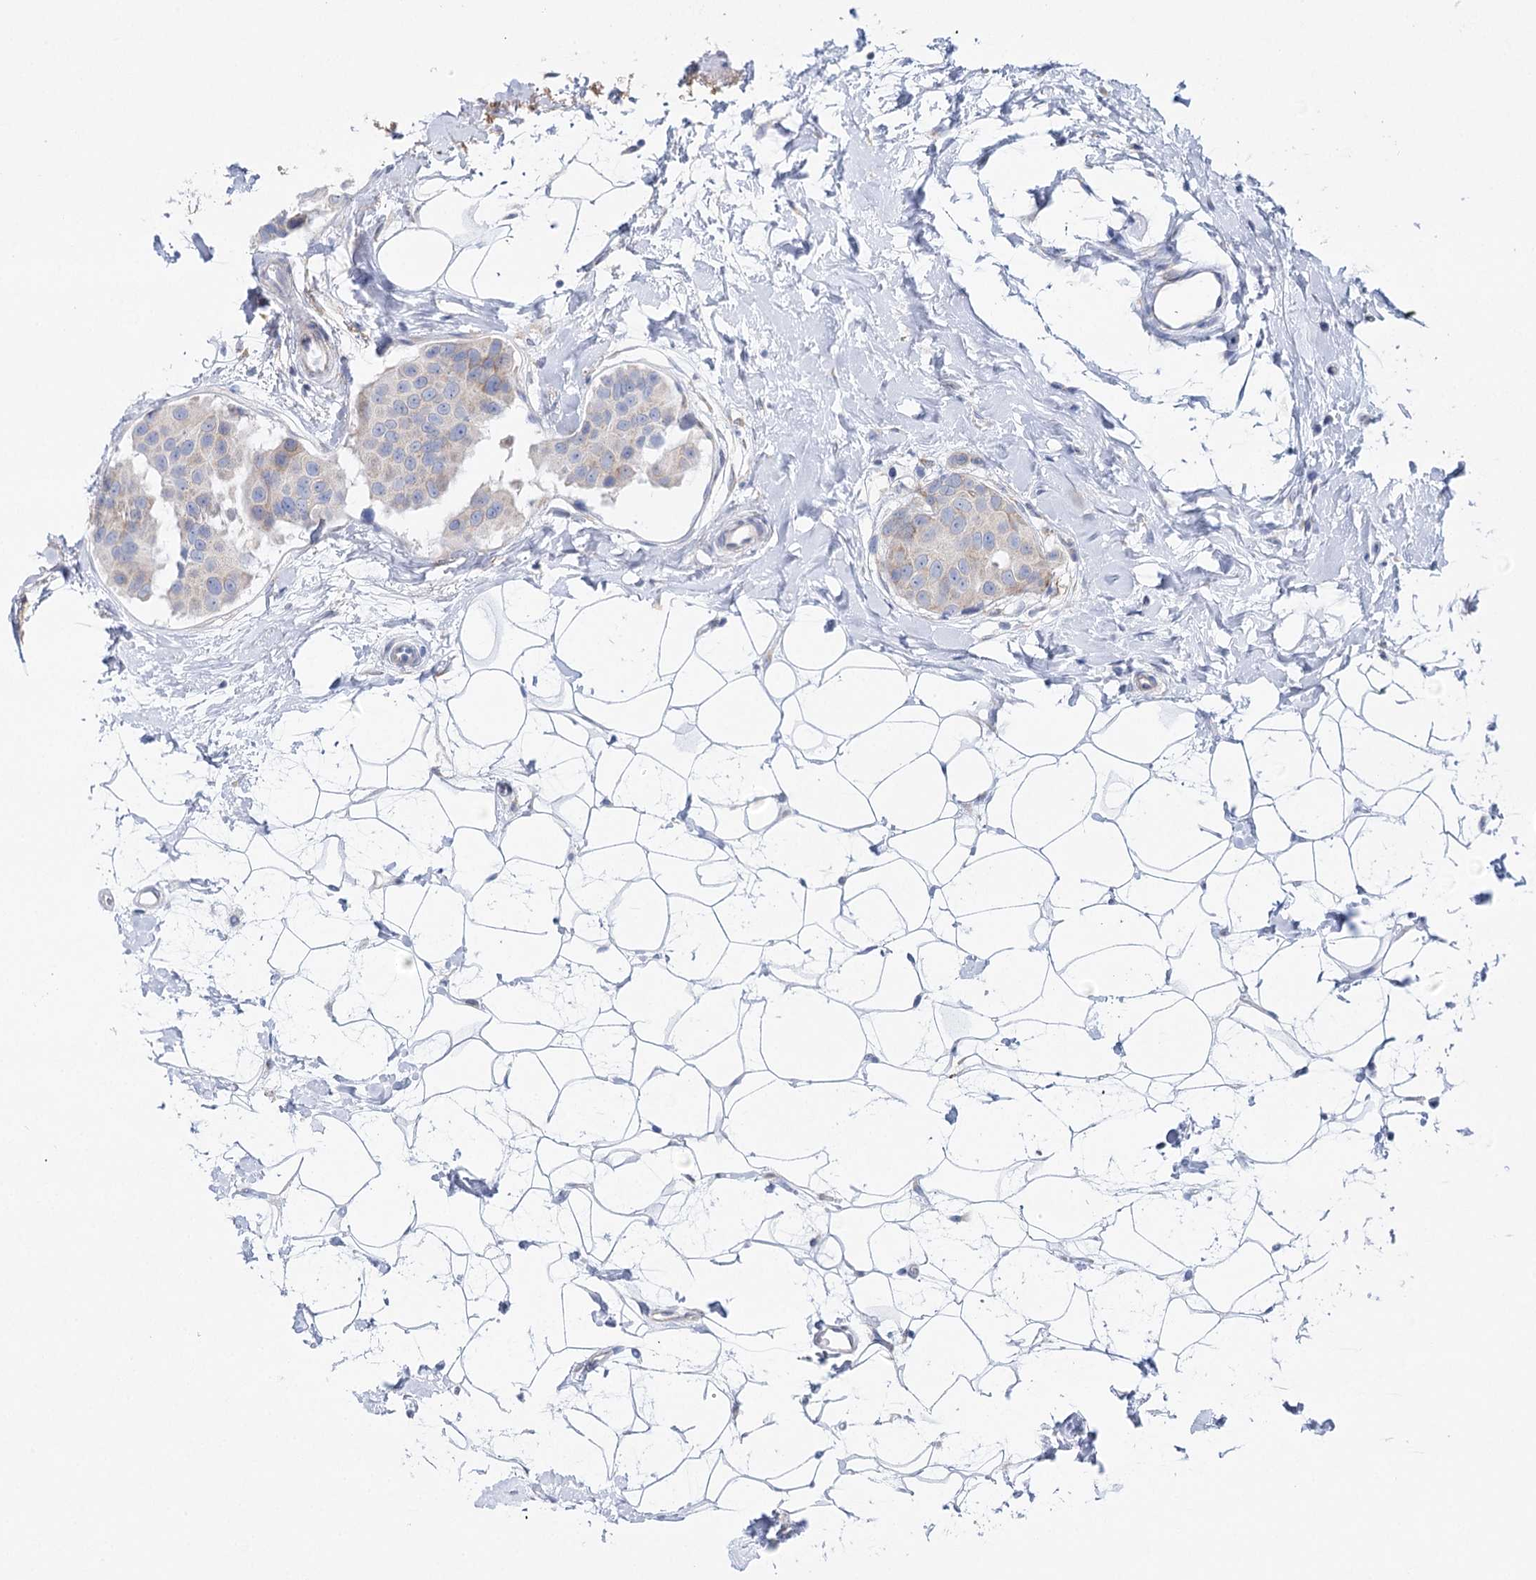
{"staining": {"intensity": "weak", "quantity": "<25%", "location": "cytoplasmic/membranous"}, "tissue": "breast cancer", "cell_type": "Tumor cells", "image_type": "cancer", "snomed": [{"axis": "morphology", "description": "Normal tissue, NOS"}, {"axis": "morphology", "description": "Duct carcinoma"}, {"axis": "topography", "description": "Breast"}], "caption": "High power microscopy image of an IHC photomicrograph of breast cancer, revealing no significant staining in tumor cells.", "gene": "CSN3", "patient": {"sex": "female", "age": 39}}